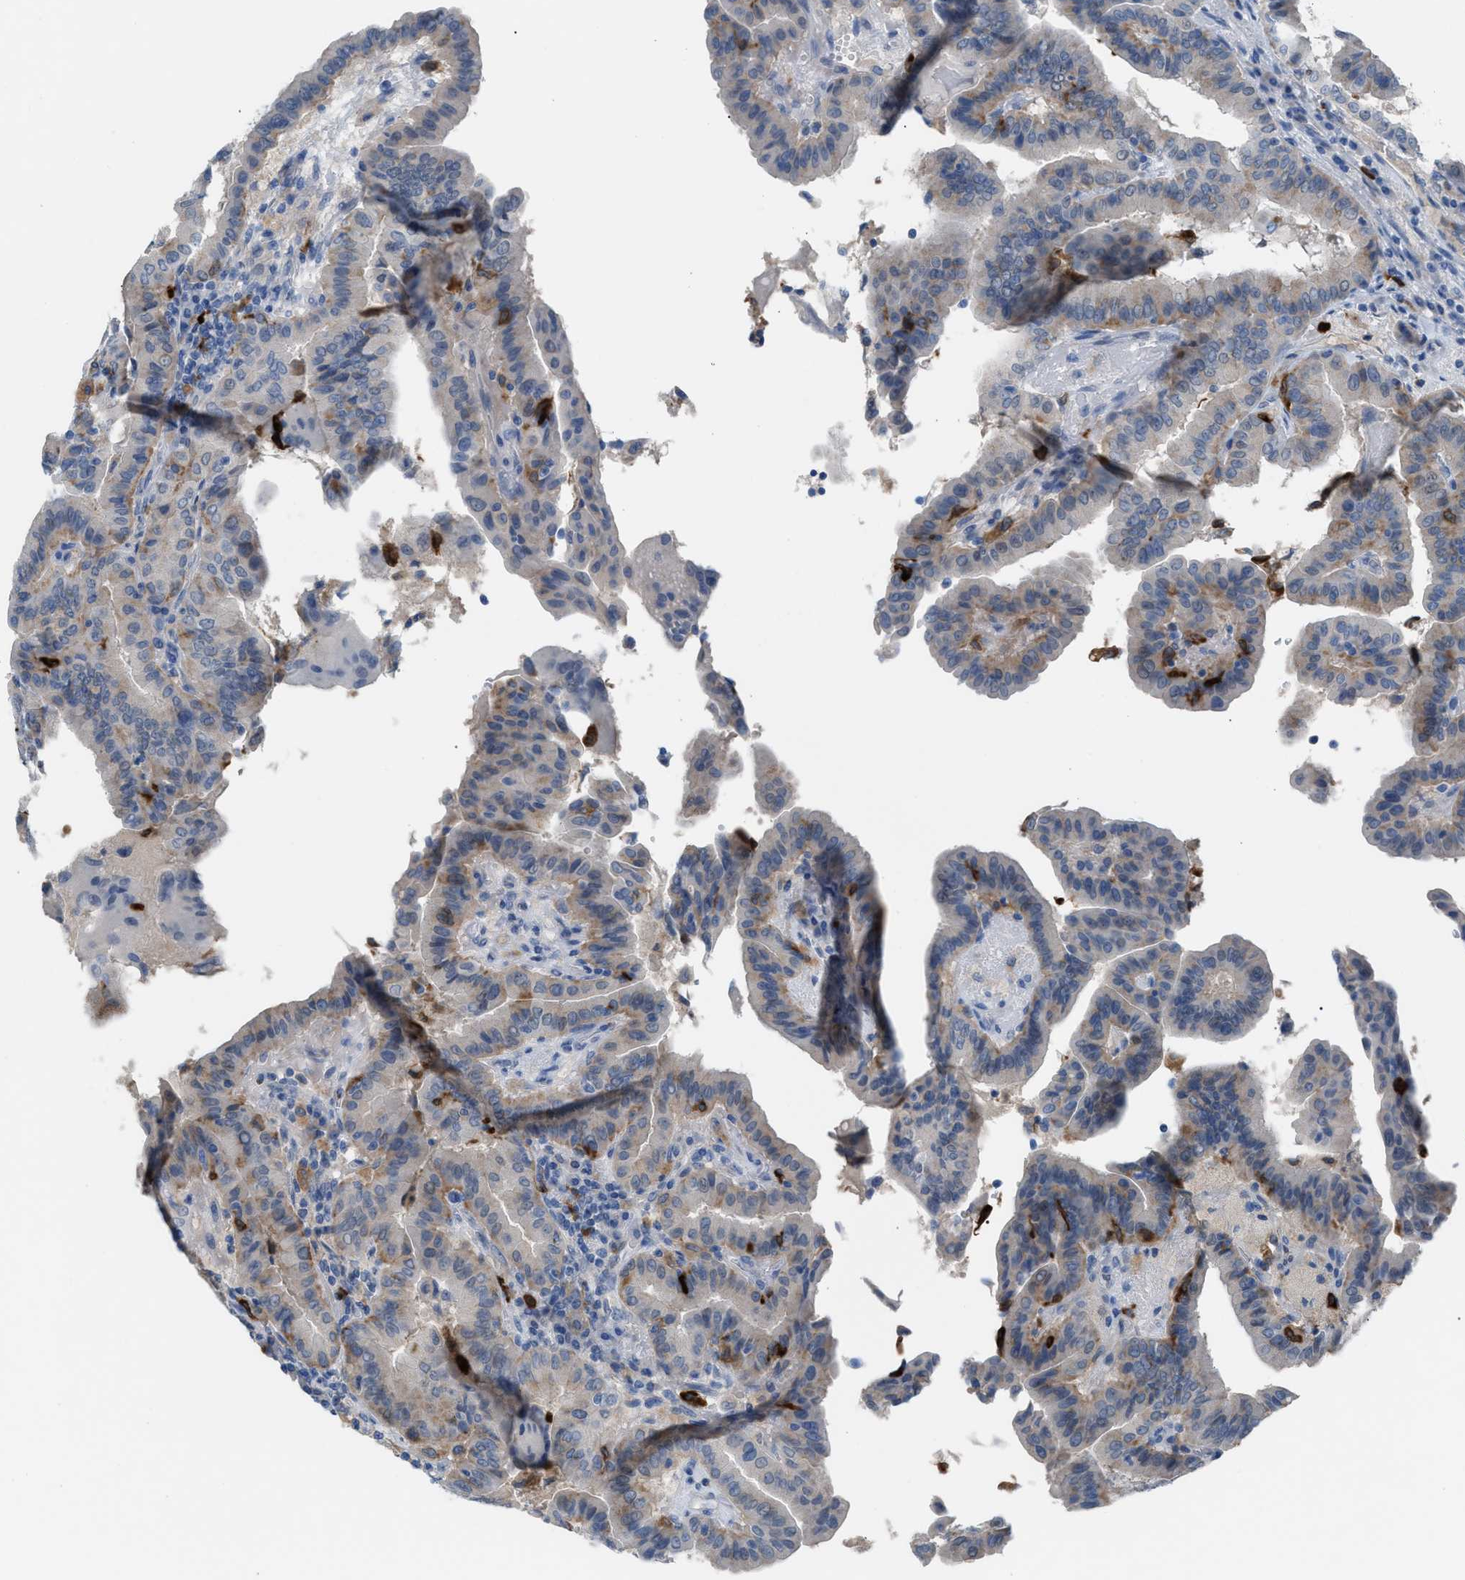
{"staining": {"intensity": "weak", "quantity": "<25%", "location": "cytoplasmic/membranous"}, "tissue": "thyroid cancer", "cell_type": "Tumor cells", "image_type": "cancer", "snomed": [{"axis": "morphology", "description": "Papillary adenocarcinoma, NOS"}, {"axis": "topography", "description": "Thyroid gland"}], "caption": "A micrograph of human thyroid cancer is negative for staining in tumor cells.", "gene": "CLEC10A", "patient": {"sex": "male", "age": 33}}